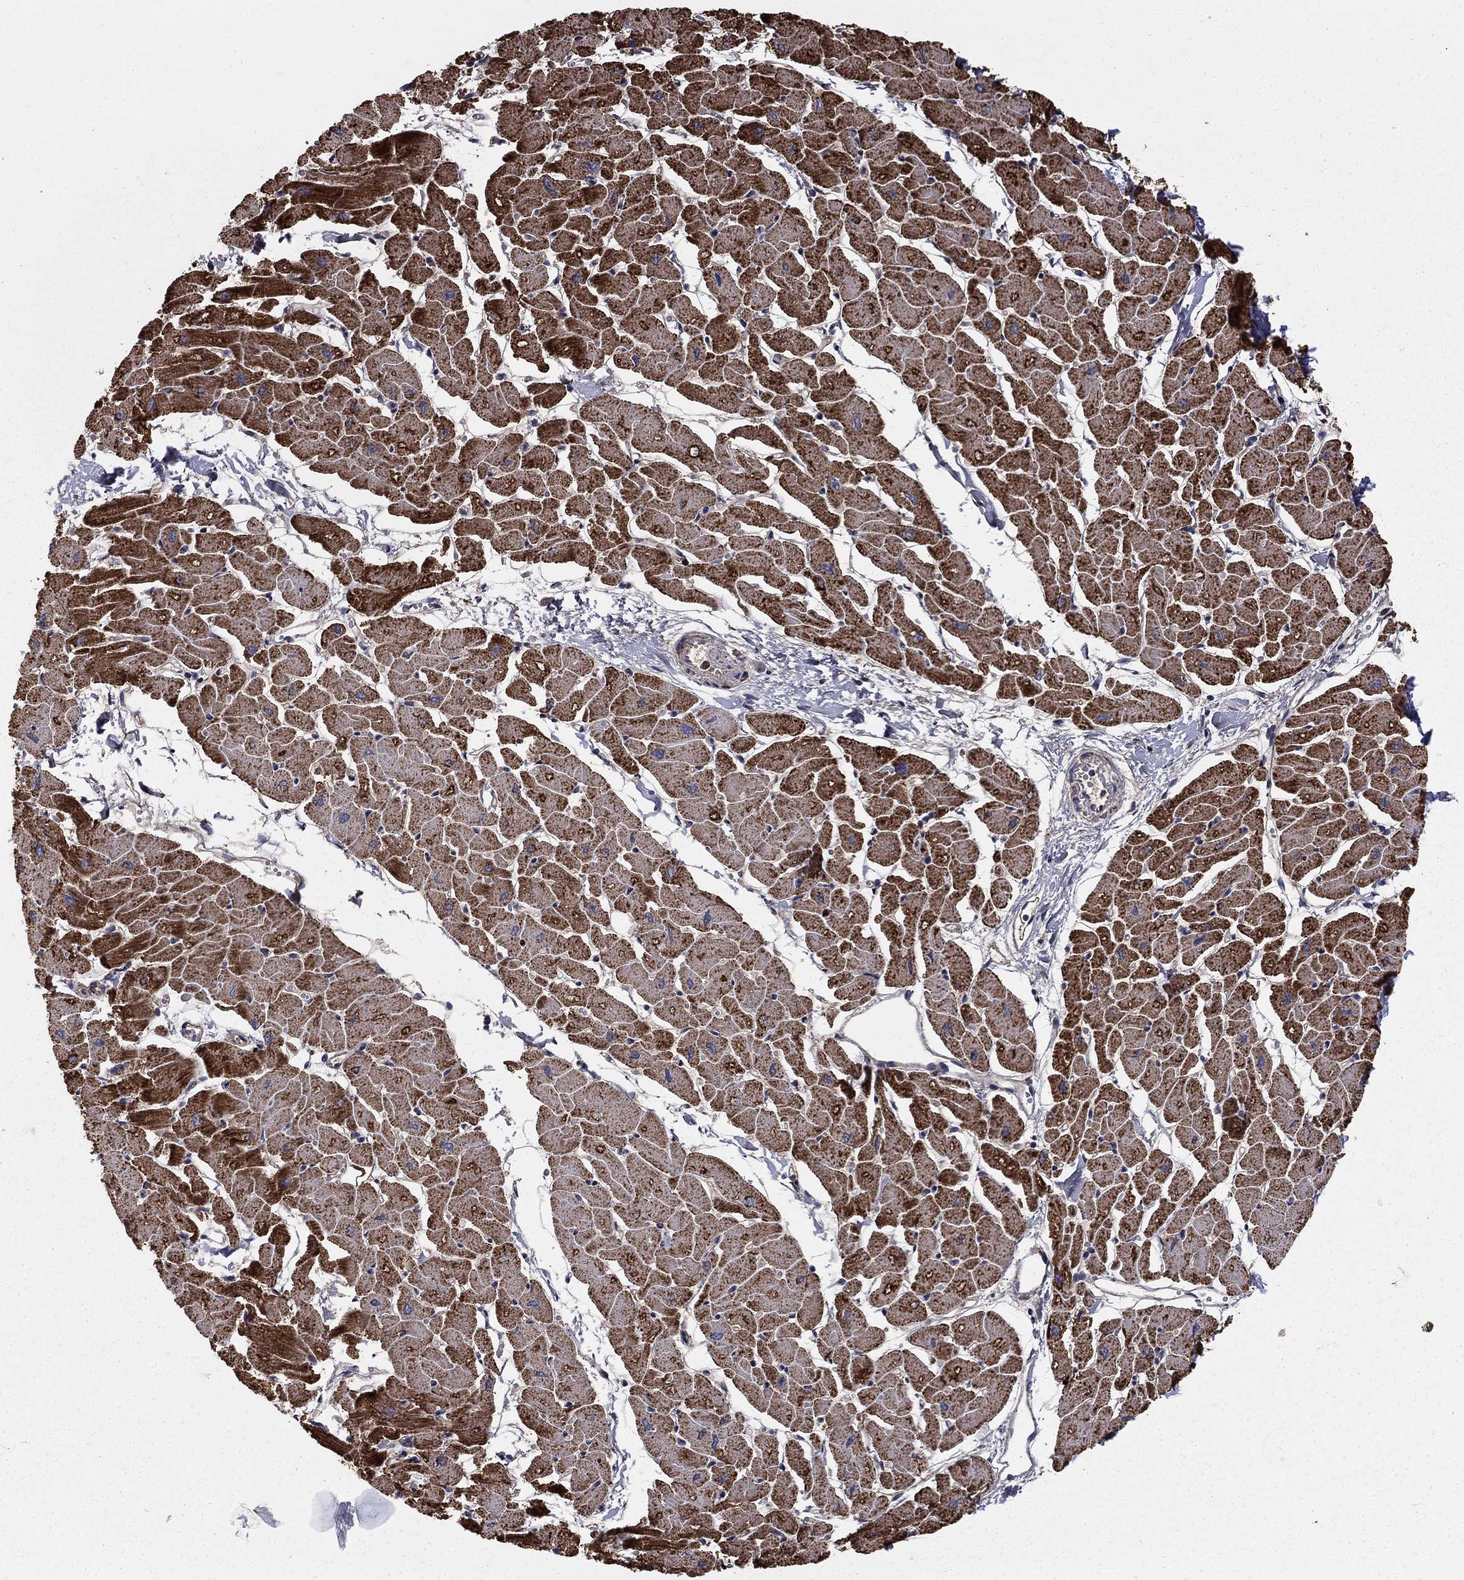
{"staining": {"intensity": "strong", "quantity": ">75%", "location": "cytoplasmic/membranous"}, "tissue": "heart muscle", "cell_type": "Cardiomyocytes", "image_type": "normal", "snomed": [{"axis": "morphology", "description": "Normal tissue, NOS"}, {"axis": "topography", "description": "Heart"}], "caption": "Heart muscle was stained to show a protein in brown. There is high levels of strong cytoplasmic/membranous expression in about >75% of cardiomyocytes. The protein of interest is shown in brown color, while the nuclei are stained blue.", "gene": "GCSH", "patient": {"sex": "male", "age": 57}}